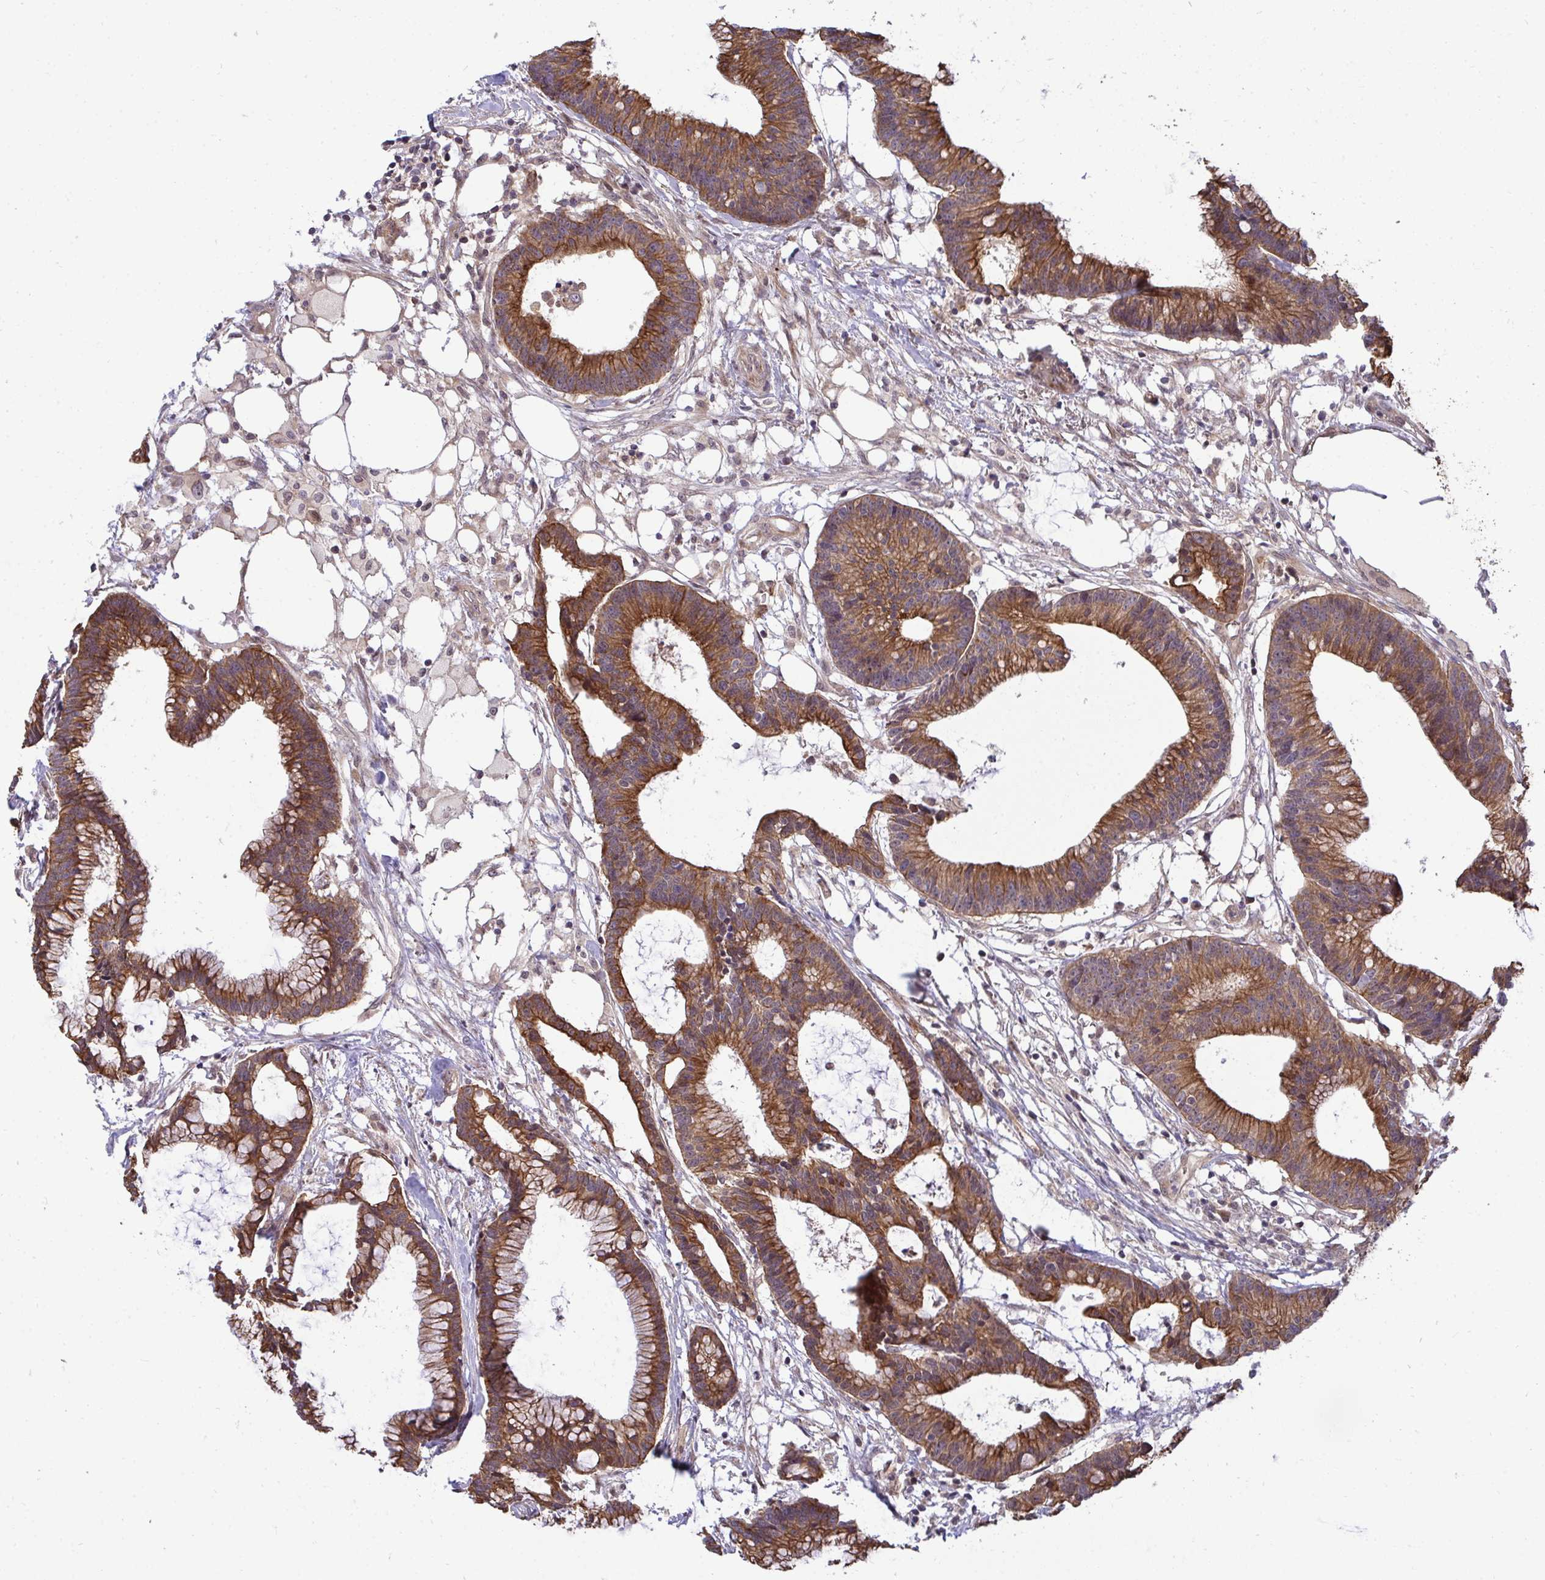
{"staining": {"intensity": "strong", "quantity": ">75%", "location": "cytoplasmic/membranous"}, "tissue": "colorectal cancer", "cell_type": "Tumor cells", "image_type": "cancer", "snomed": [{"axis": "morphology", "description": "Adenocarcinoma, NOS"}, {"axis": "topography", "description": "Colon"}], "caption": "Colorectal cancer (adenocarcinoma) stained with a protein marker displays strong staining in tumor cells.", "gene": "TRIM44", "patient": {"sex": "female", "age": 78}}